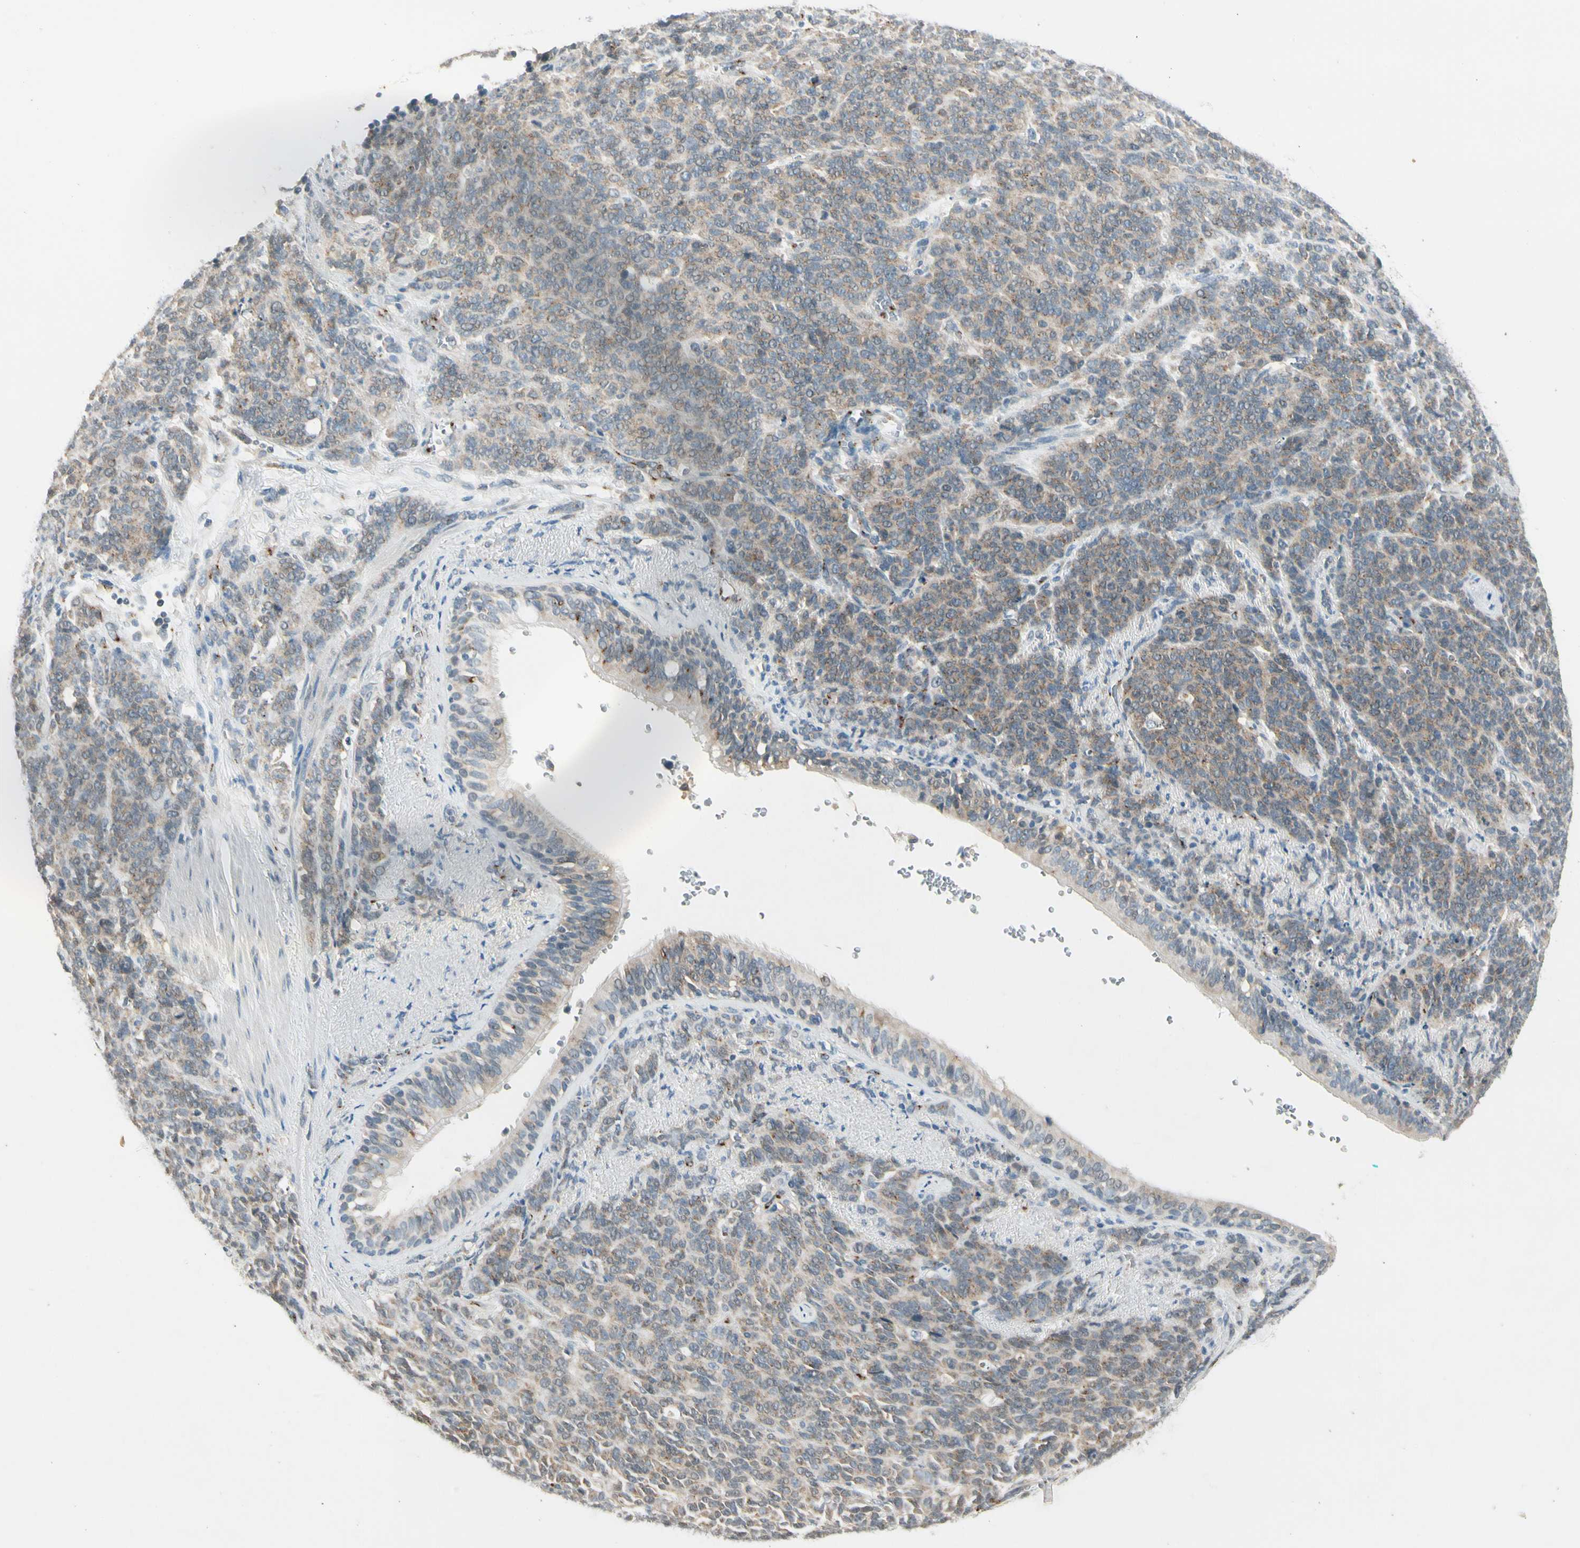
{"staining": {"intensity": "weak", "quantity": ">75%", "location": "cytoplasmic/membranous"}, "tissue": "lung cancer", "cell_type": "Tumor cells", "image_type": "cancer", "snomed": [{"axis": "morphology", "description": "Neoplasm, malignant, NOS"}, {"axis": "topography", "description": "Lung"}], "caption": "IHC micrograph of neoplastic tissue: lung malignant neoplasm stained using immunohistochemistry (IHC) reveals low levels of weak protein expression localized specifically in the cytoplasmic/membranous of tumor cells, appearing as a cytoplasmic/membranous brown color.", "gene": "MANSC1", "patient": {"sex": "female", "age": 58}}